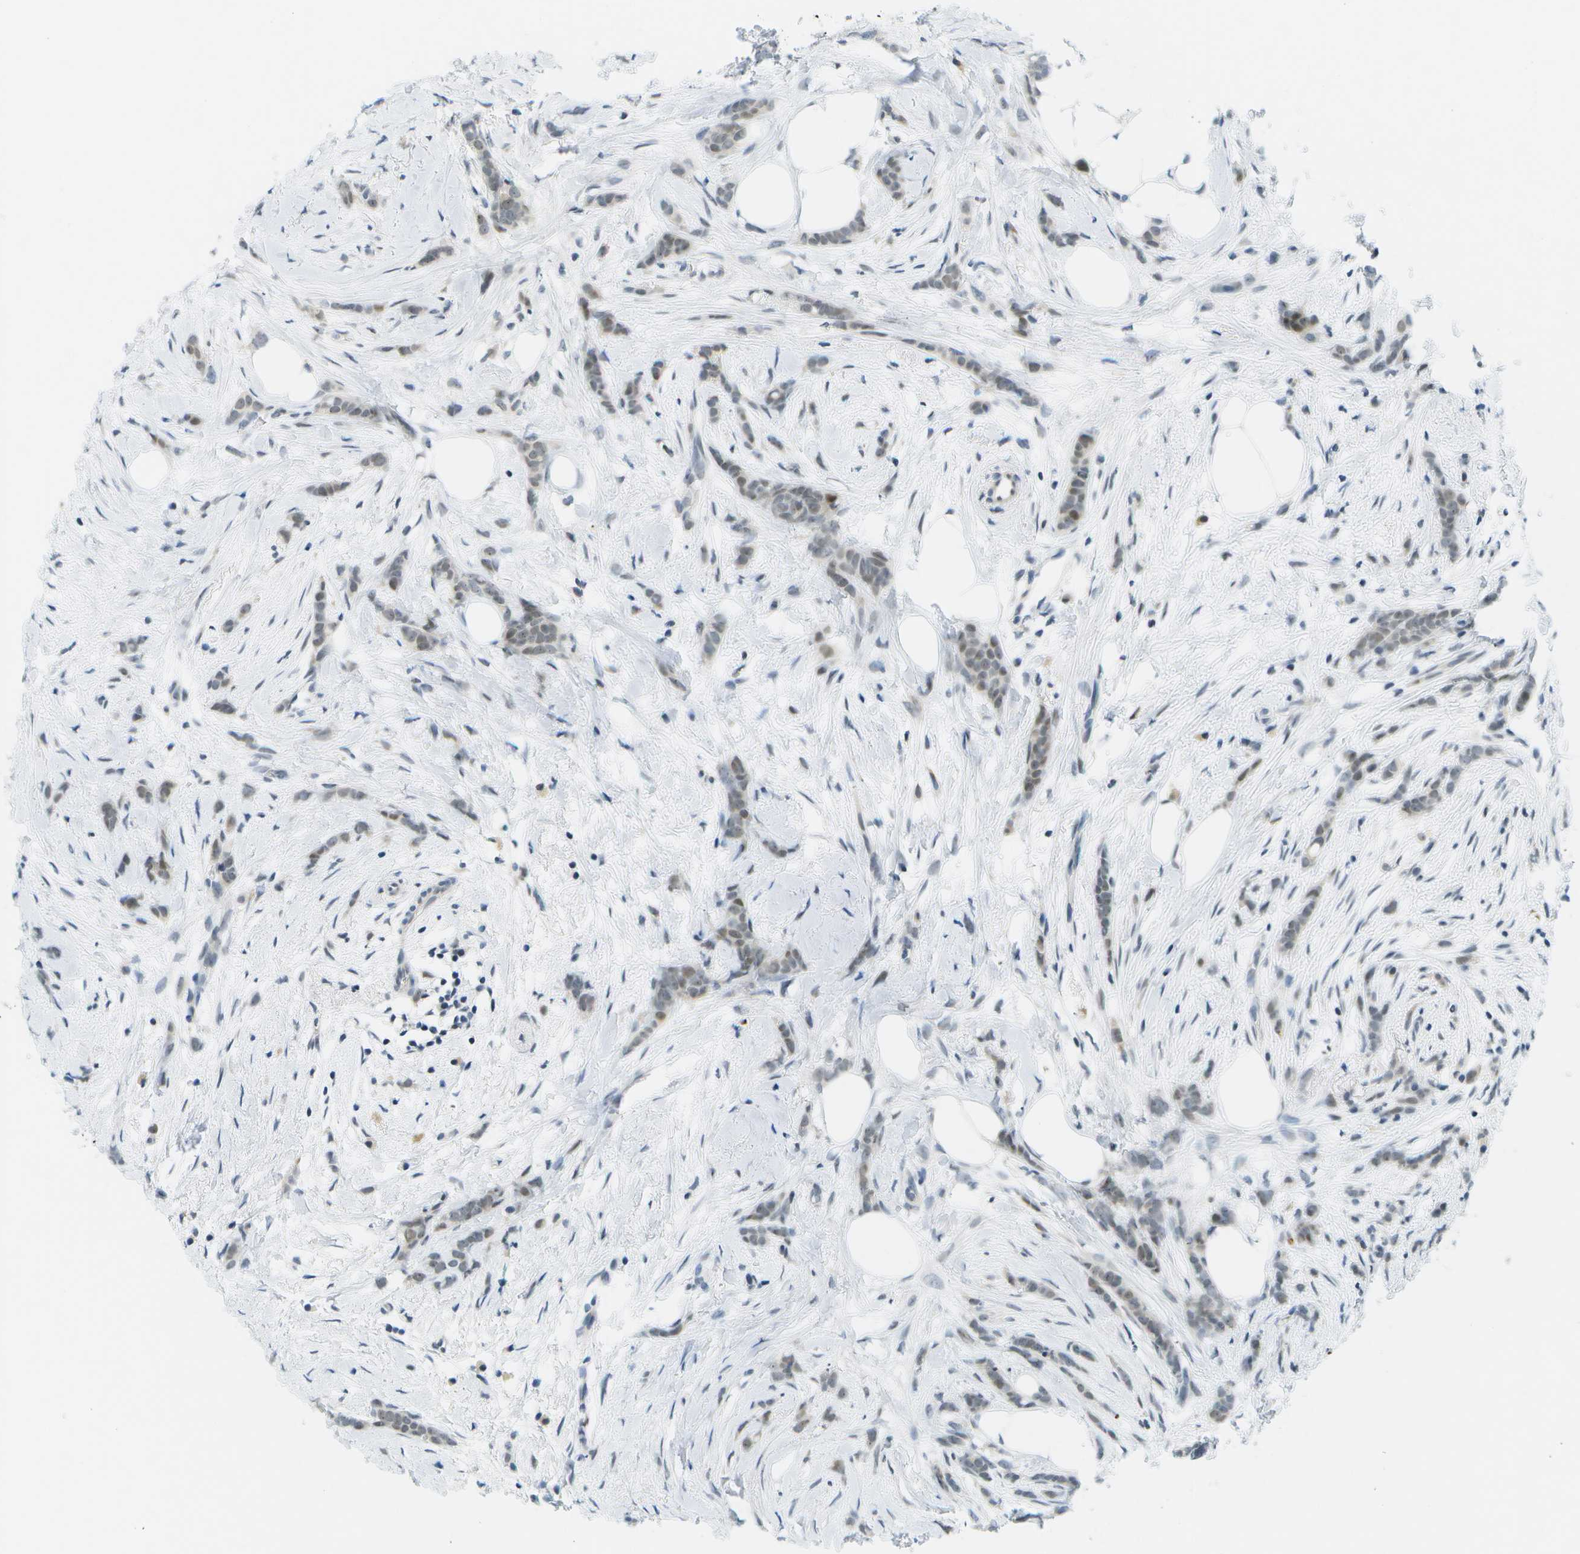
{"staining": {"intensity": "weak", "quantity": "25%-75%", "location": "nuclear"}, "tissue": "breast cancer", "cell_type": "Tumor cells", "image_type": "cancer", "snomed": [{"axis": "morphology", "description": "Lobular carcinoma, in situ"}, {"axis": "morphology", "description": "Lobular carcinoma"}, {"axis": "topography", "description": "Breast"}], "caption": "Tumor cells reveal low levels of weak nuclear expression in about 25%-75% of cells in lobular carcinoma in situ (breast).", "gene": "PITHD1", "patient": {"sex": "female", "age": 41}}